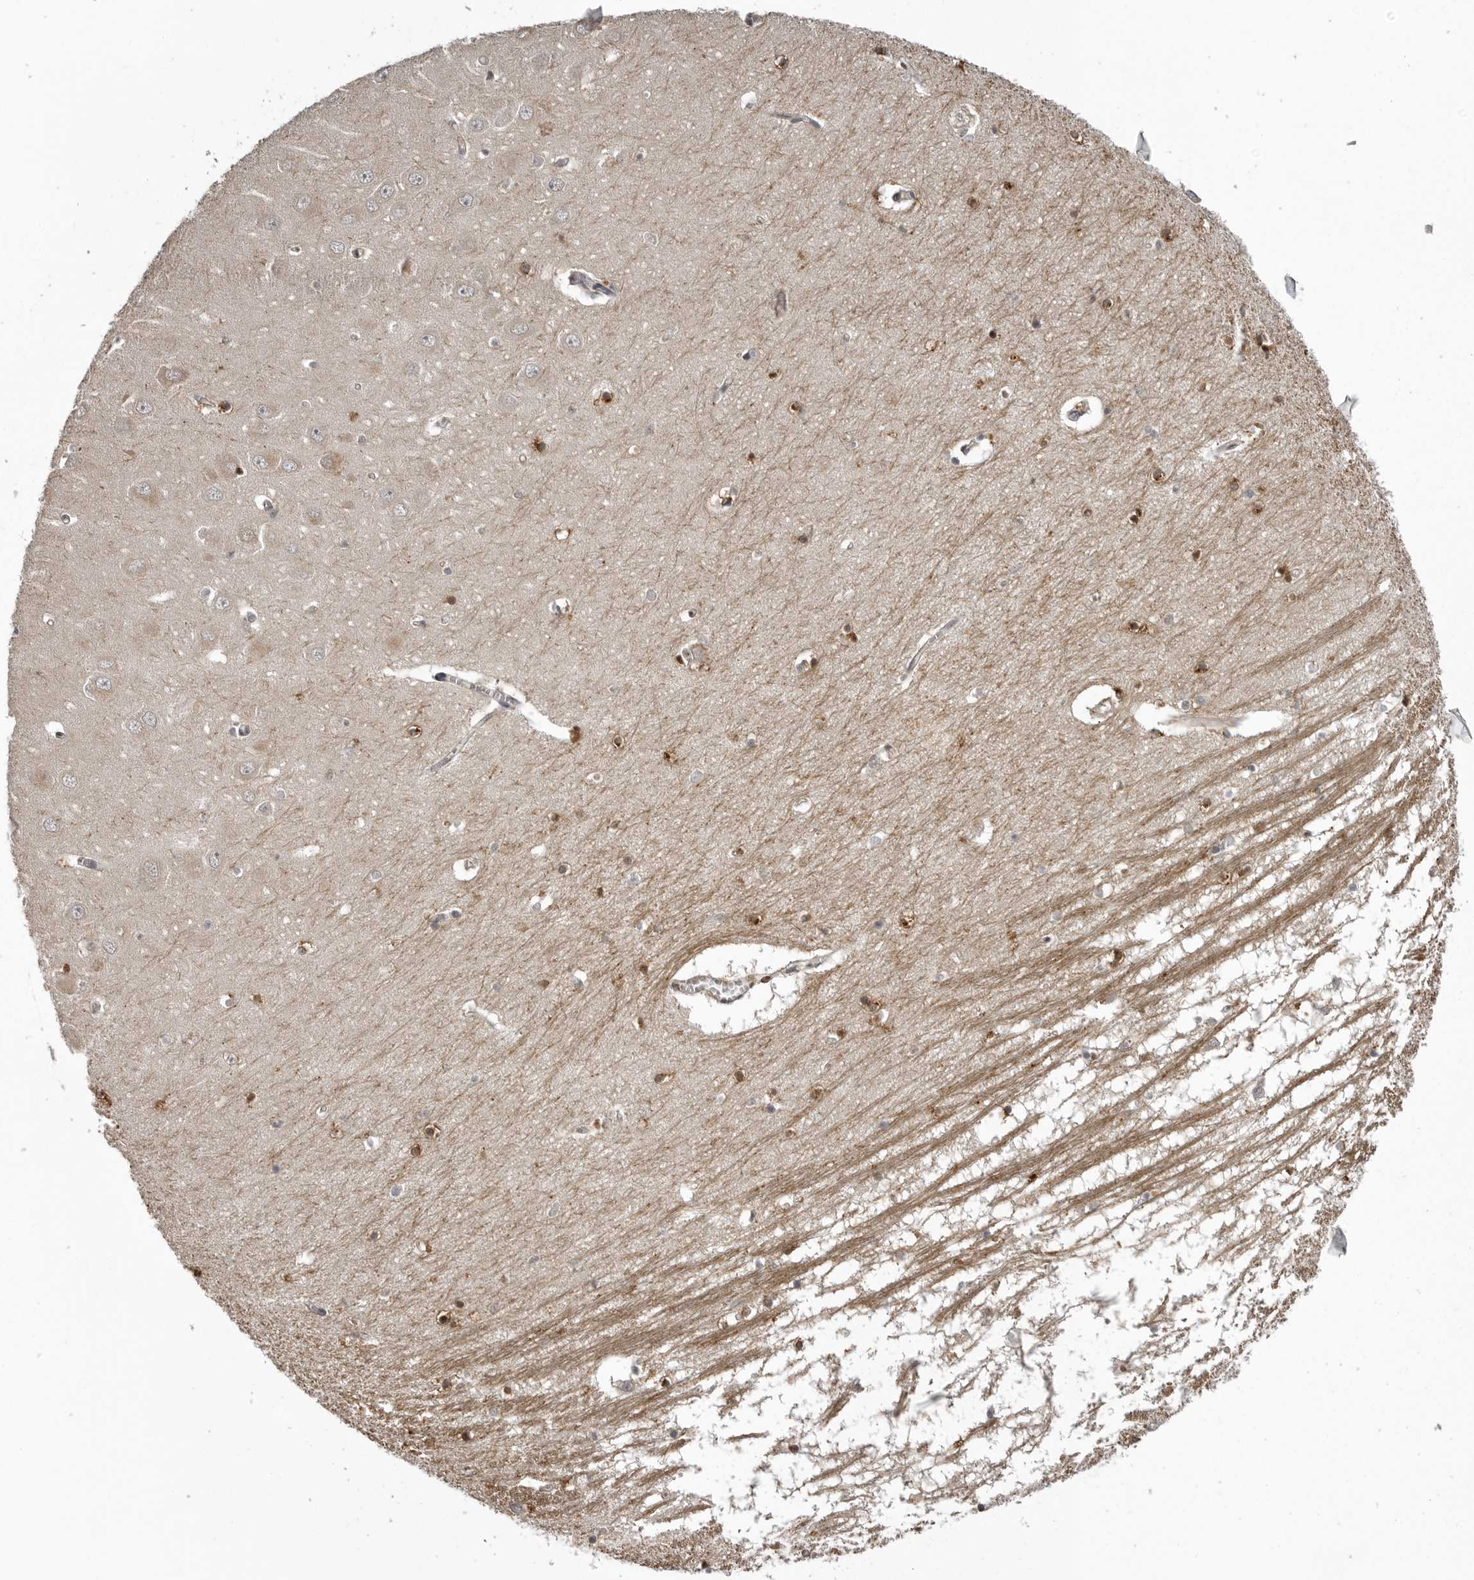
{"staining": {"intensity": "moderate", "quantity": "25%-75%", "location": "cytoplasmic/membranous,nuclear"}, "tissue": "hippocampus", "cell_type": "Glial cells", "image_type": "normal", "snomed": [{"axis": "morphology", "description": "Normal tissue, NOS"}, {"axis": "topography", "description": "Hippocampus"}], "caption": "A brown stain labels moderate cytoplasmic/membranous,nuclear staining of a protein in glial cells of normal human hippocampus.", "gene": "SNX16", "patient": {"sex": "male", "age": 70}}